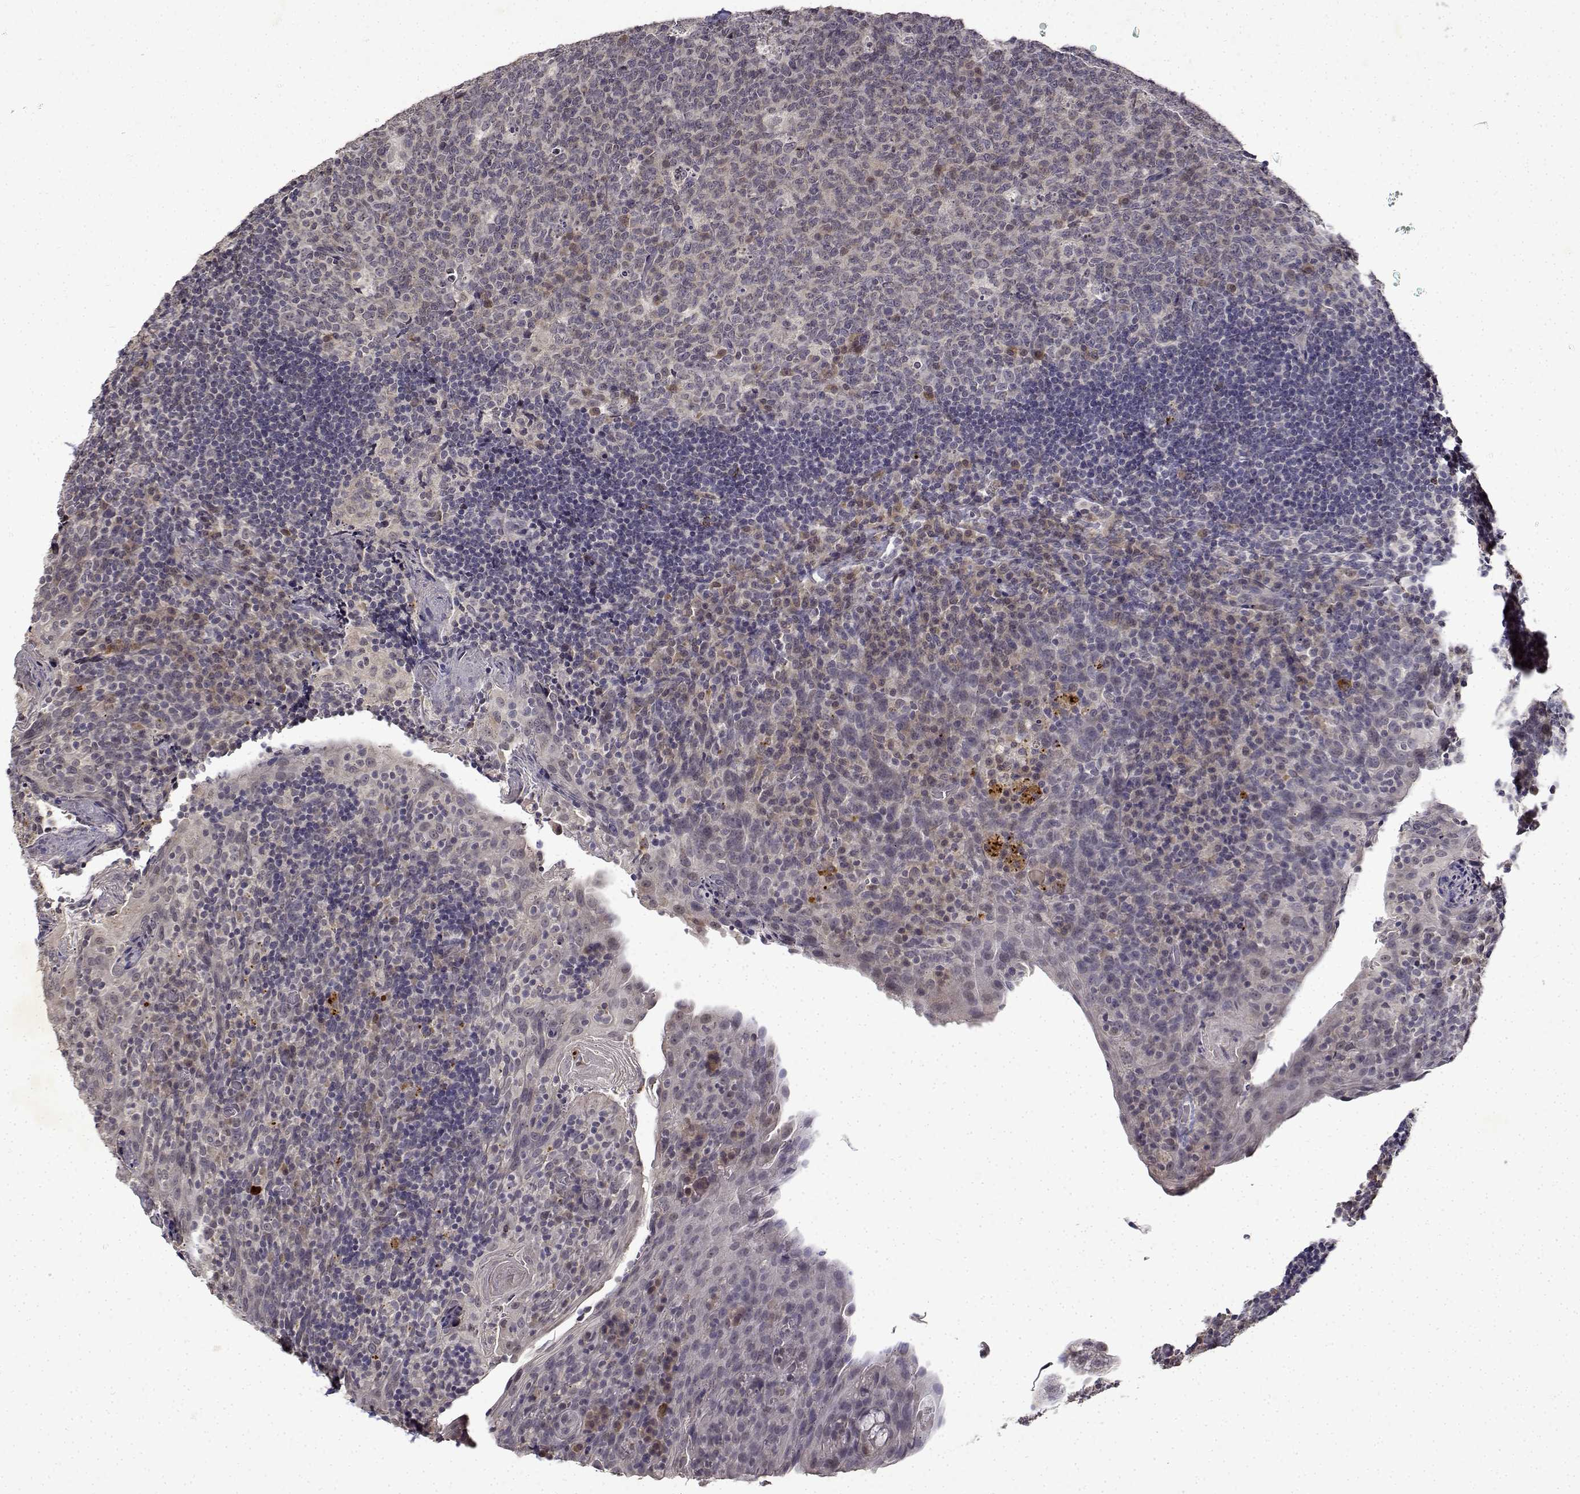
{"staining": {"intensity": "moderate", "quantity": "<25%", "location": "cytoplasmic/membranous"}, "tissue": "tonsil", "cell_type": "Germinal center cells", "image_type": "normal", "snomed": [{"axis": "morphology", "description": "Normal tissue, NOS"}, {"axis": "topography", "description": "Tonsil"}], "caption": "Germinal center cells exhibit low levels of moderate cytoplasmic/membranous positivity in about <25% of cells in normal tonsil. (DAB = brown stain, brightfield microscopy at high magnification).", "gene": "BDNF", "patient": {"sex": "male", "age": 17}}